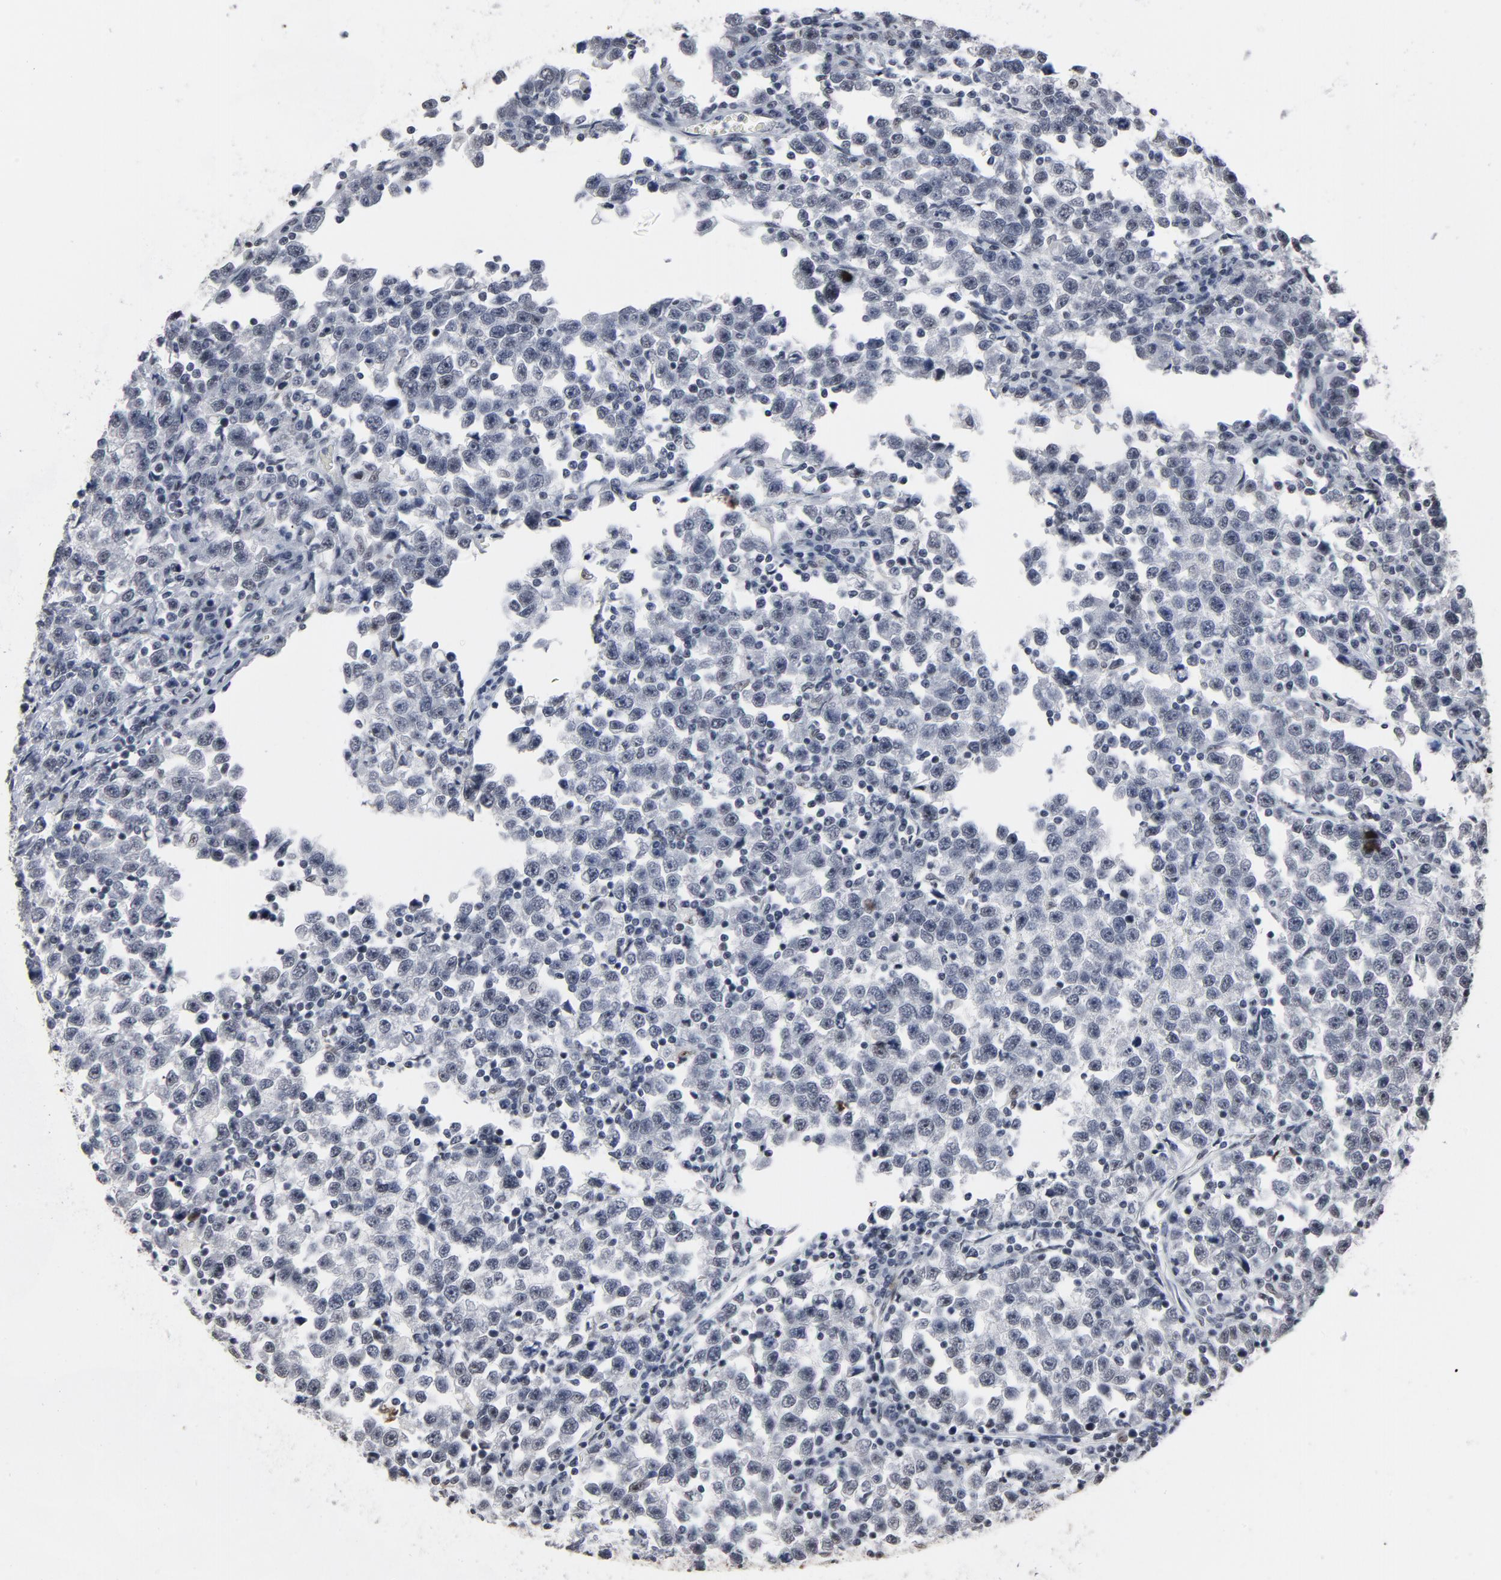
{"staining": {"intensity": "moderate", "quantity": ">75%", "location": "nuclear"}, "tissue": "testis cancer", "cell_type": "Tumor cells", "image_type": "cancer", "snomed": [{"axis": "morphology", "description": "Seminoma, NOS"}, {"axis": "topography", "description": "Testis"}], "caption": "Immunohistochemistry photomicrograph of neoplastic tissue: human testis seminoma stained using IHC demonstrates medium levels of moderate protein expression localized specifically in the nuclear of tumor cells, appearing as a nuclear brown color.", "gene": "MRE11", "patient": {"sex": "male", "age": 43}}